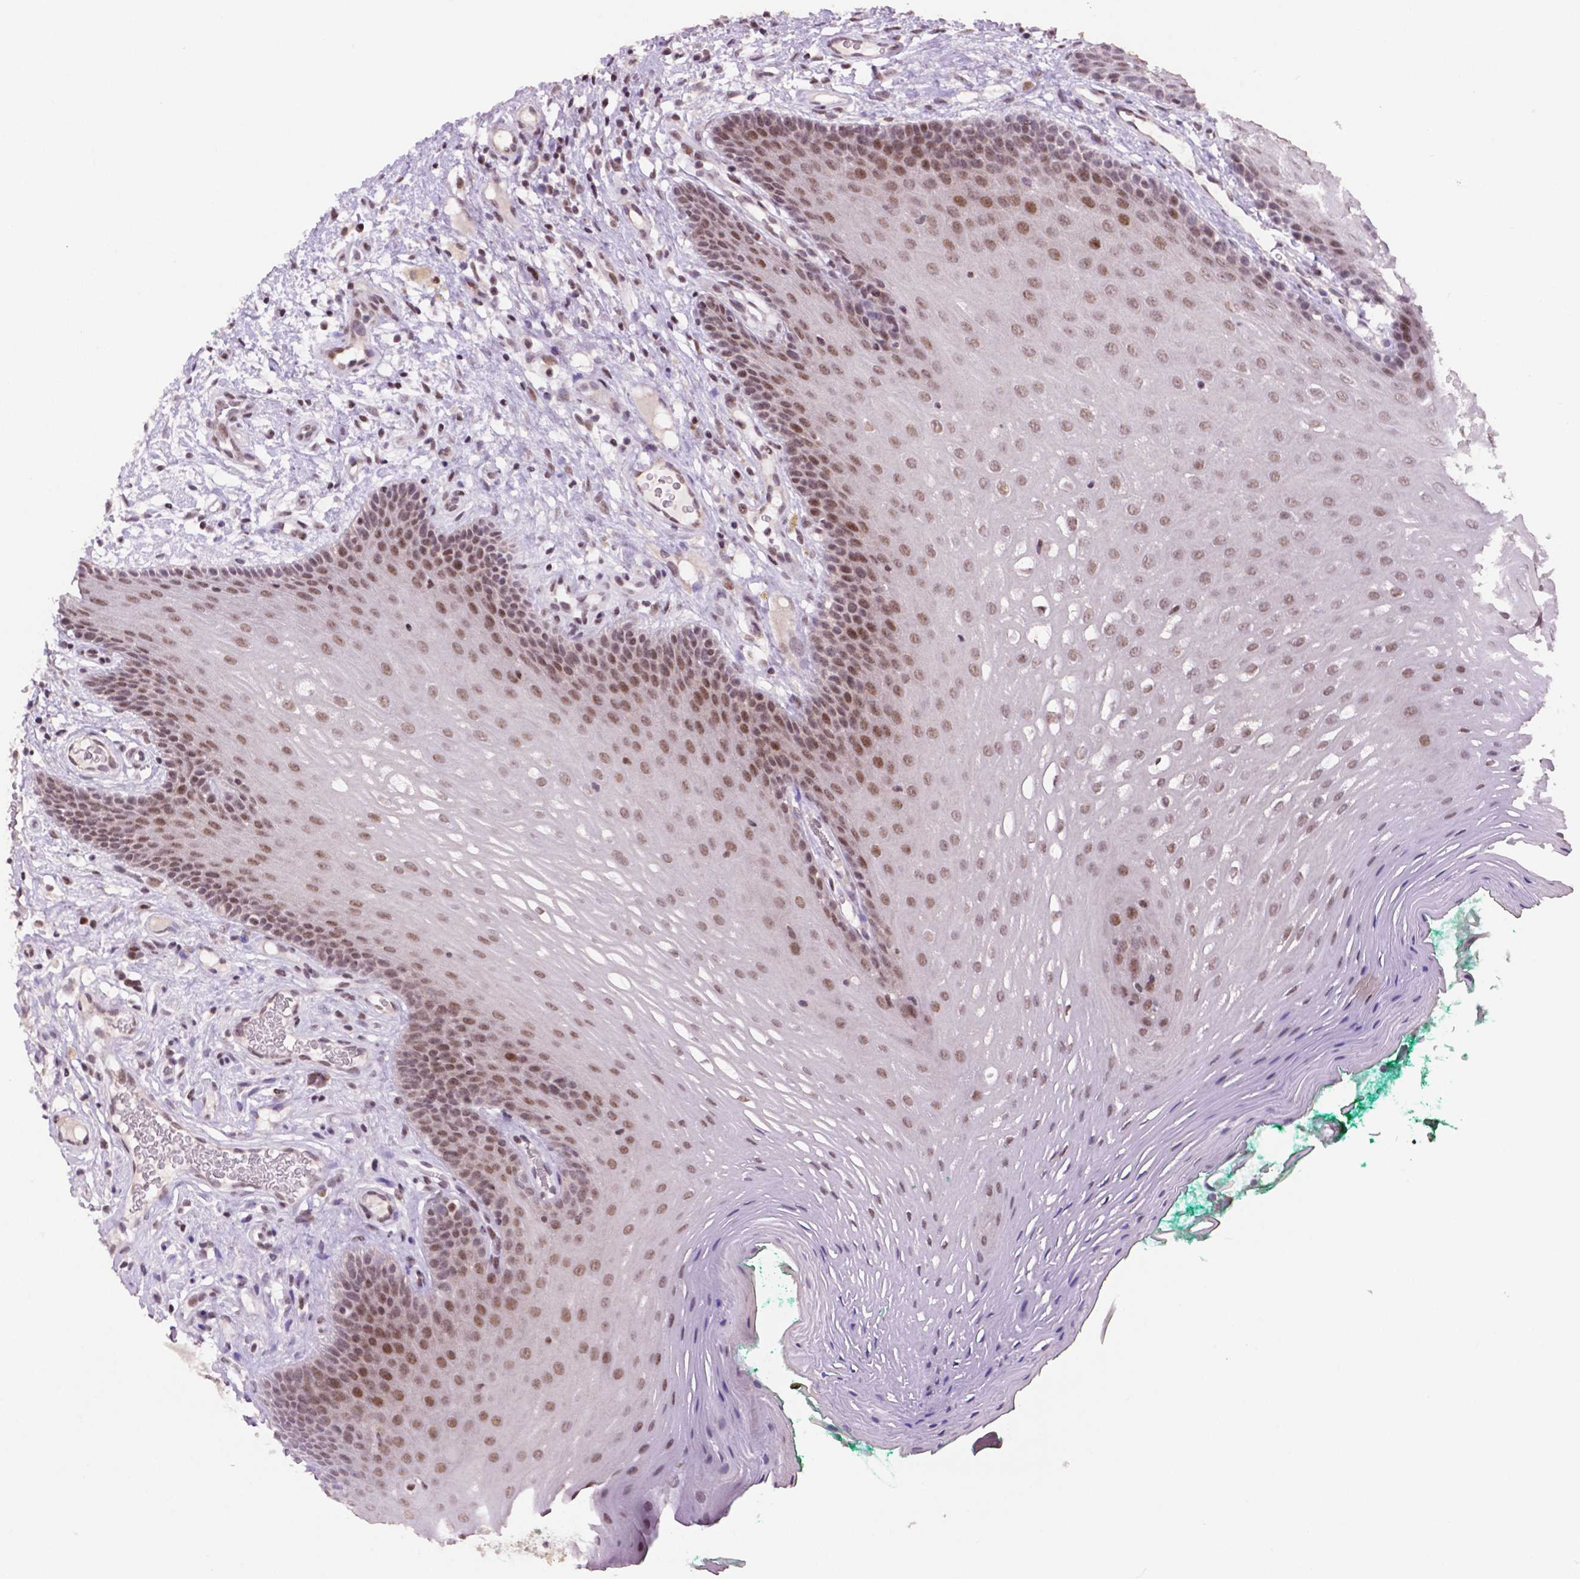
{"staining": {"intensity": "moderate", "quantity": ">75%", "location": "nuclear"}, "tissue": "oral mucosa", "cell_type": "Squamous epithelial cells", "image_type": "normal", "snomed": [{"axis": "morphology", "description": "Normal tissue, NOS"}, {"axis": "morphology", "description": "Squamous cell carcinoma, NOS"}, {"axis": "topography", "description": "Oral tissue"}, {"axis": "topography", "description": "Head-Neck"}], "caption": "Brown immunohistochemical staining in normal oral mucosa demonstrates moderate nuclear expression in about >75% of squamous epithelial cells.", "gene": "NCOR1", "patient": {"sex": "male", "age": 78}}